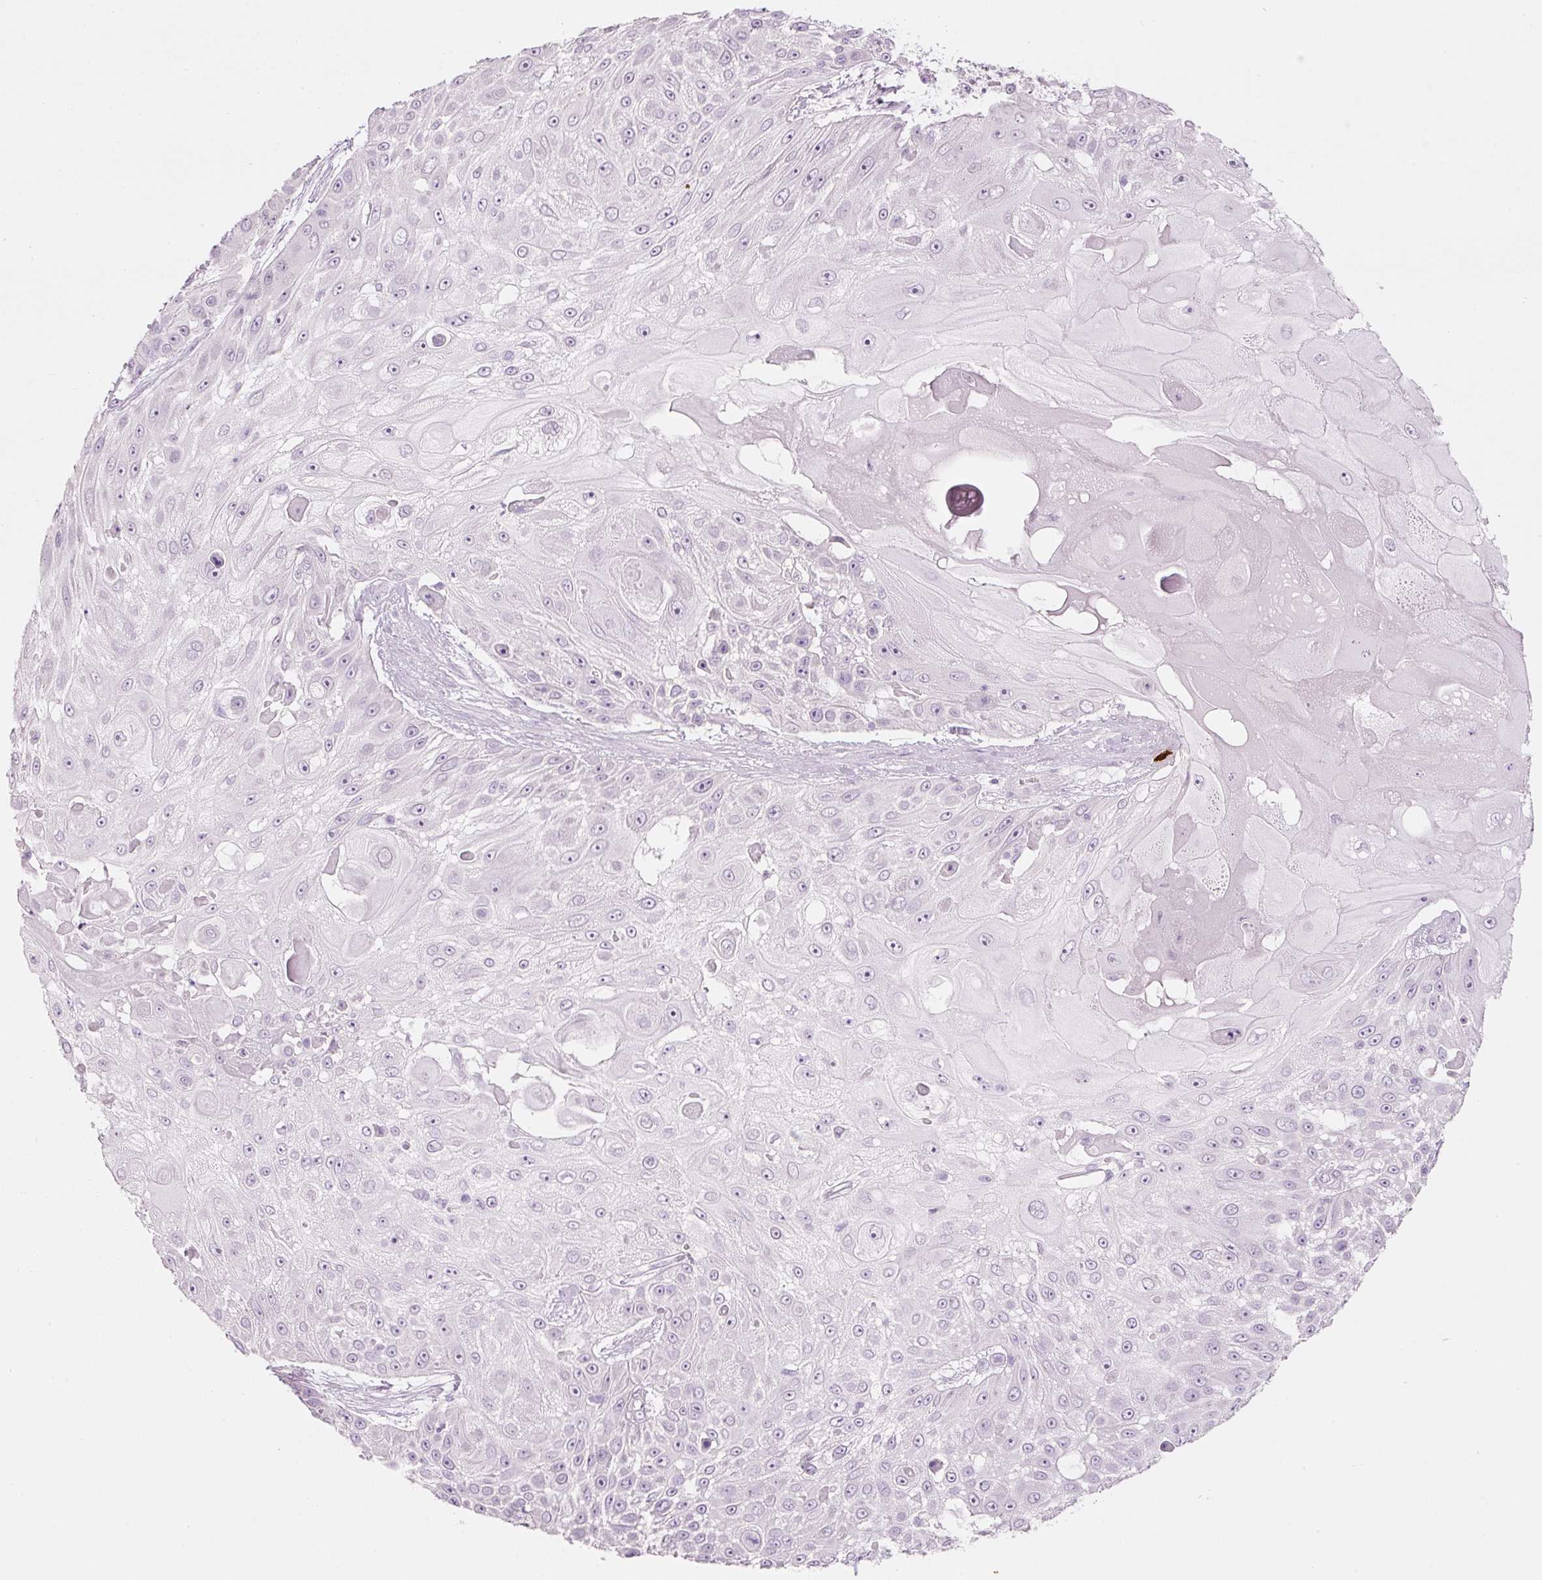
{"staining": {"intensity": "negative", "quantity": "none", "location": "none"}, "tissue": "skin cancer", "cell_type": "Tumor cells", "image_type": "cancer", "snomed": [{"axis": "morphology", "description": "Squamous cell carcinoma, NOS"}, {"axis": "topography", "description": "Skin"}], "caption": "The IHC histopathology image has no significant expression in tumor cells of squamous cell carcinoma (skin) tissue.", "gene": "CMA1", "patient": {"sex": "female", "age": 86}}